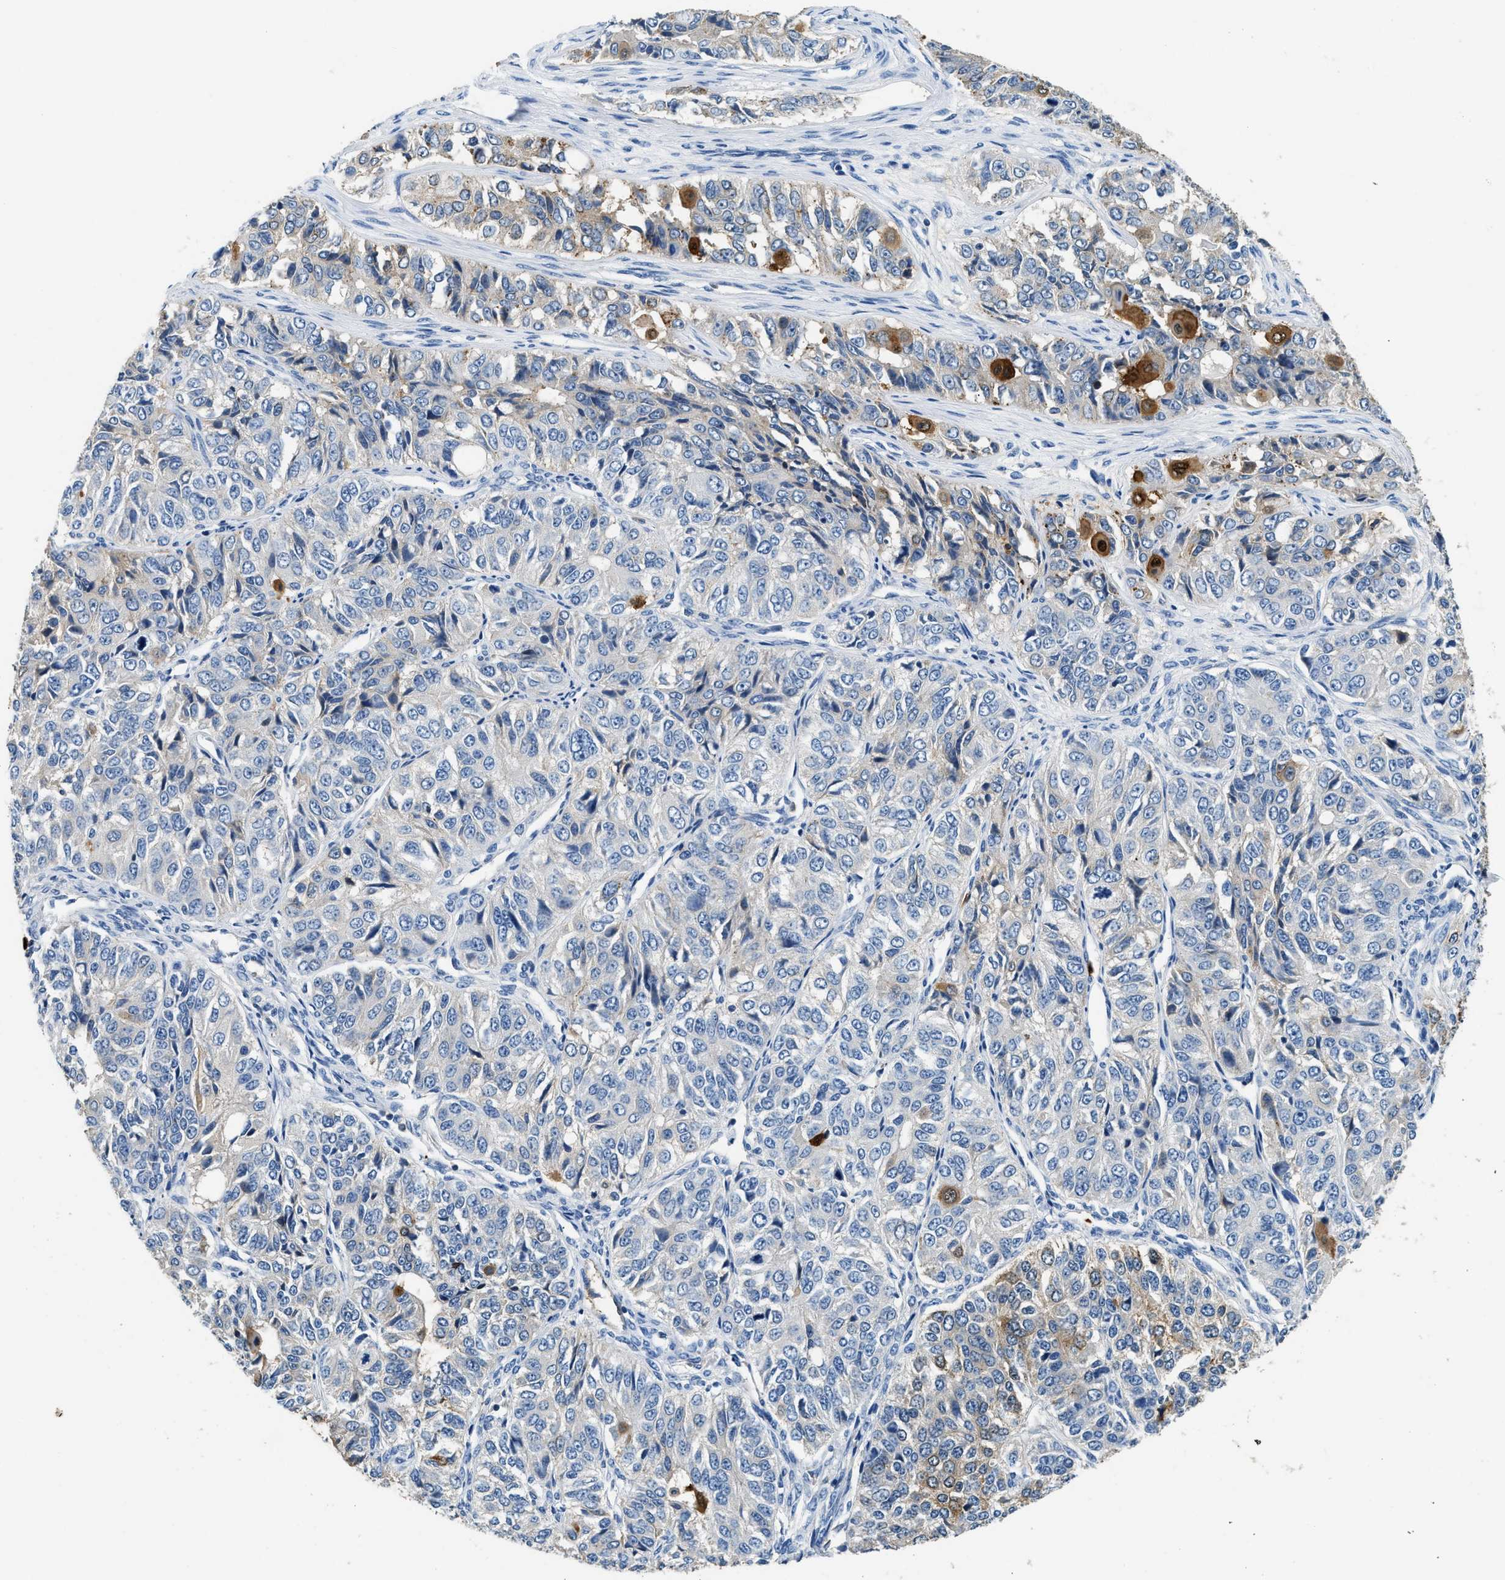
{"staining": {"intensity": "moderate", "quantity": "<25%", "location": "cytoplasmic/membranous,nuclear"}, "tissue": "ovarian cancer", "cell_type": "Tumor cells", "image_type": "cancer", "snomed": [{"axis": "morphology", "description": "Carcinoma, endometroid"}, {"axis": "topography", "description": "Ovary"}], "caption": "IHC of human ovarian cancer (endometroid carcinoma) exhibits low levels of moderate cytoplasmic/membranous and nuclear positivity in about <25% of tumor cells.", "gene": "ANXA3", "patient": {"sex": "female", "age": 51}}